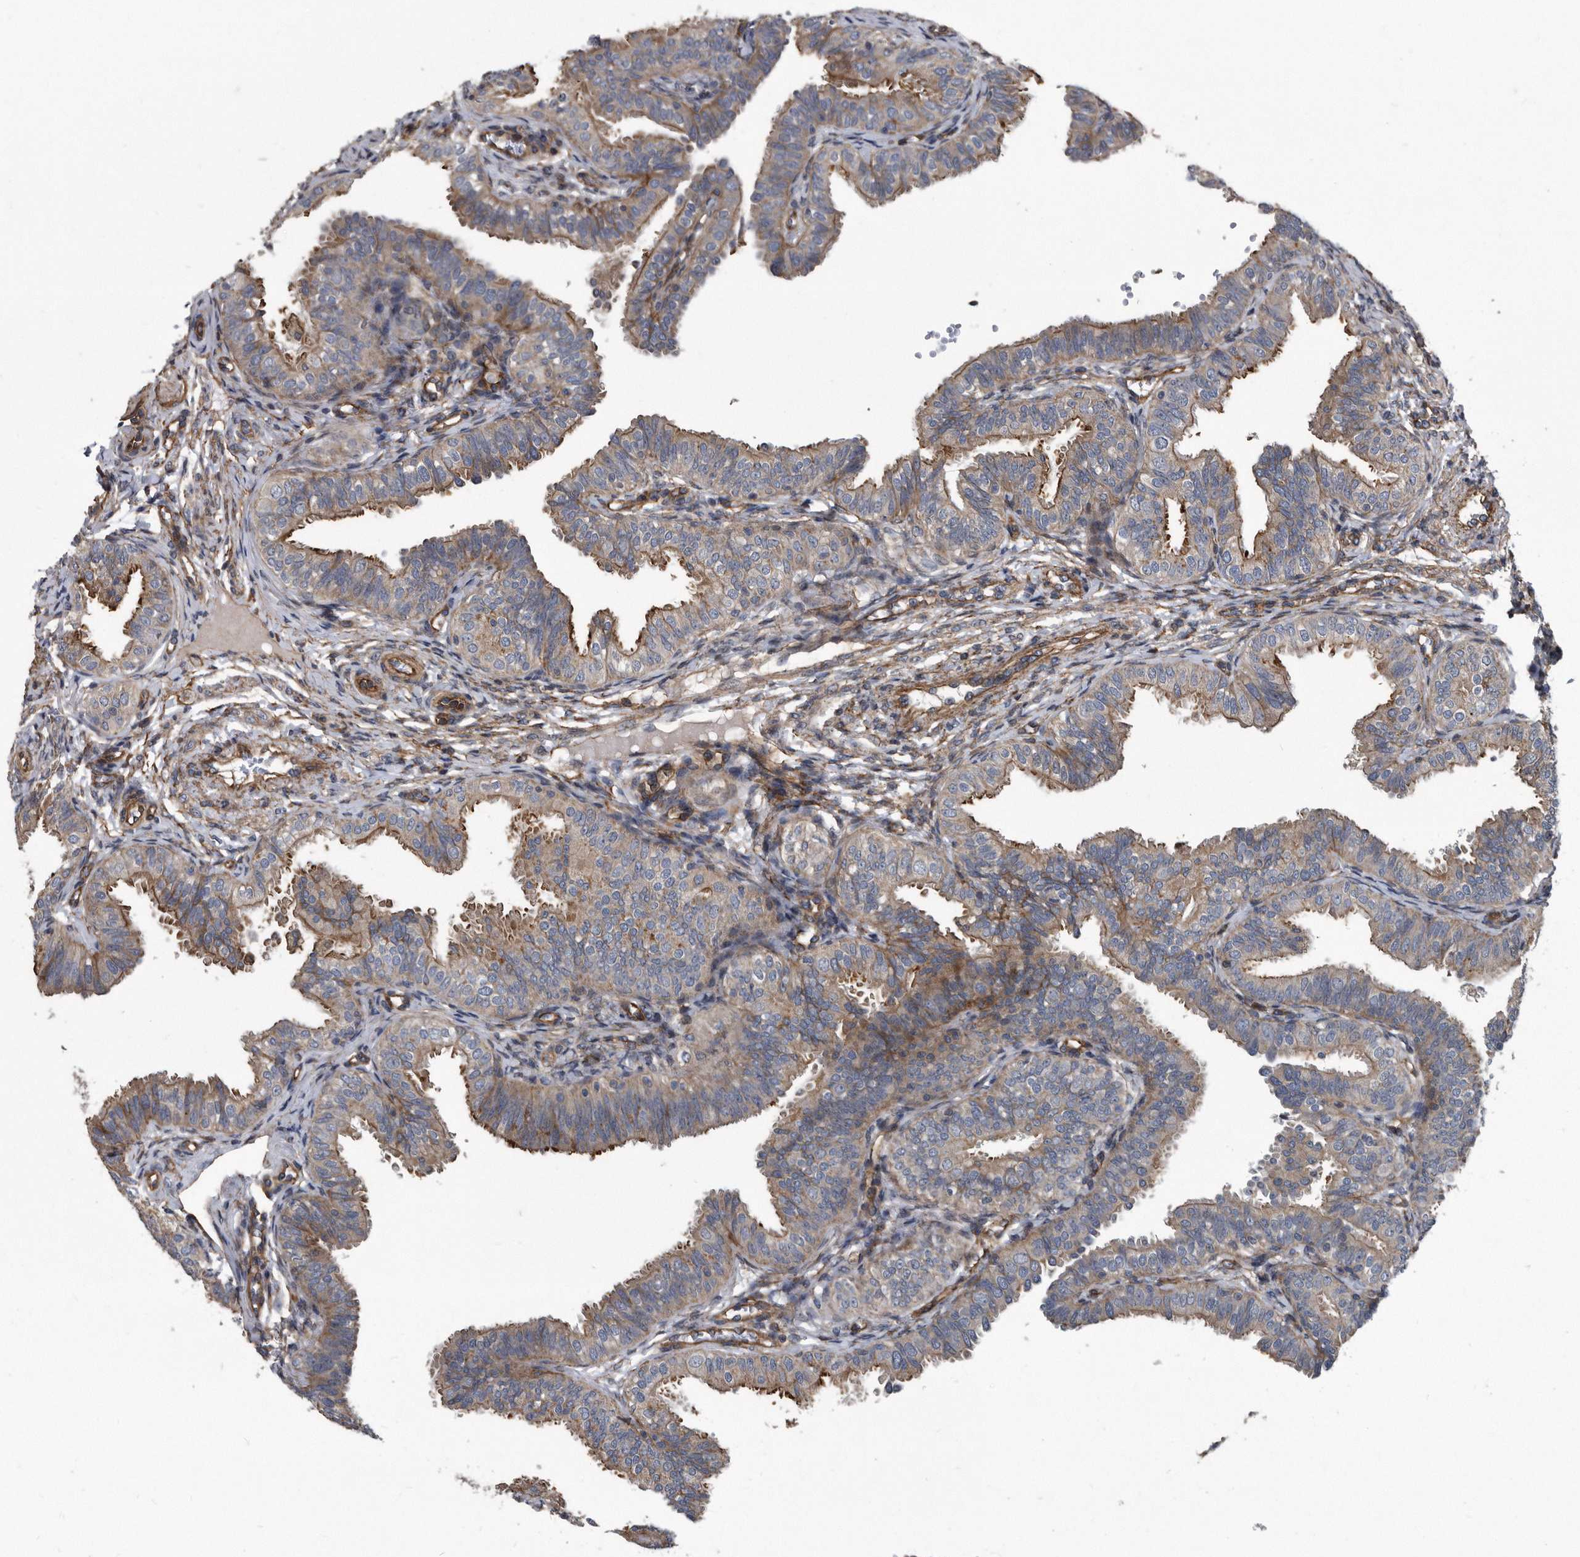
{"staining": {"intensity": "weak", "quantity": ">75%", "location": "cytoplasmic/membranous"}, "tissue": "fallopian tube", "cell_type": "Glandular cells", "image_type": "normal", "snomed": [{"axis": "morphology", "description": "Normal tissue, NOS"}, {"axis": "topography", "description": "Fallopian tube"}], "caption": "This is a histology image of immunohistochemistry (IHC) staining of benign fallopian tube, which shows weak positivity in the cytoplasmic/membranous of glandular cells.", "gene": "ARMCX1", "patient": {"sex": "female", "age": 35}}